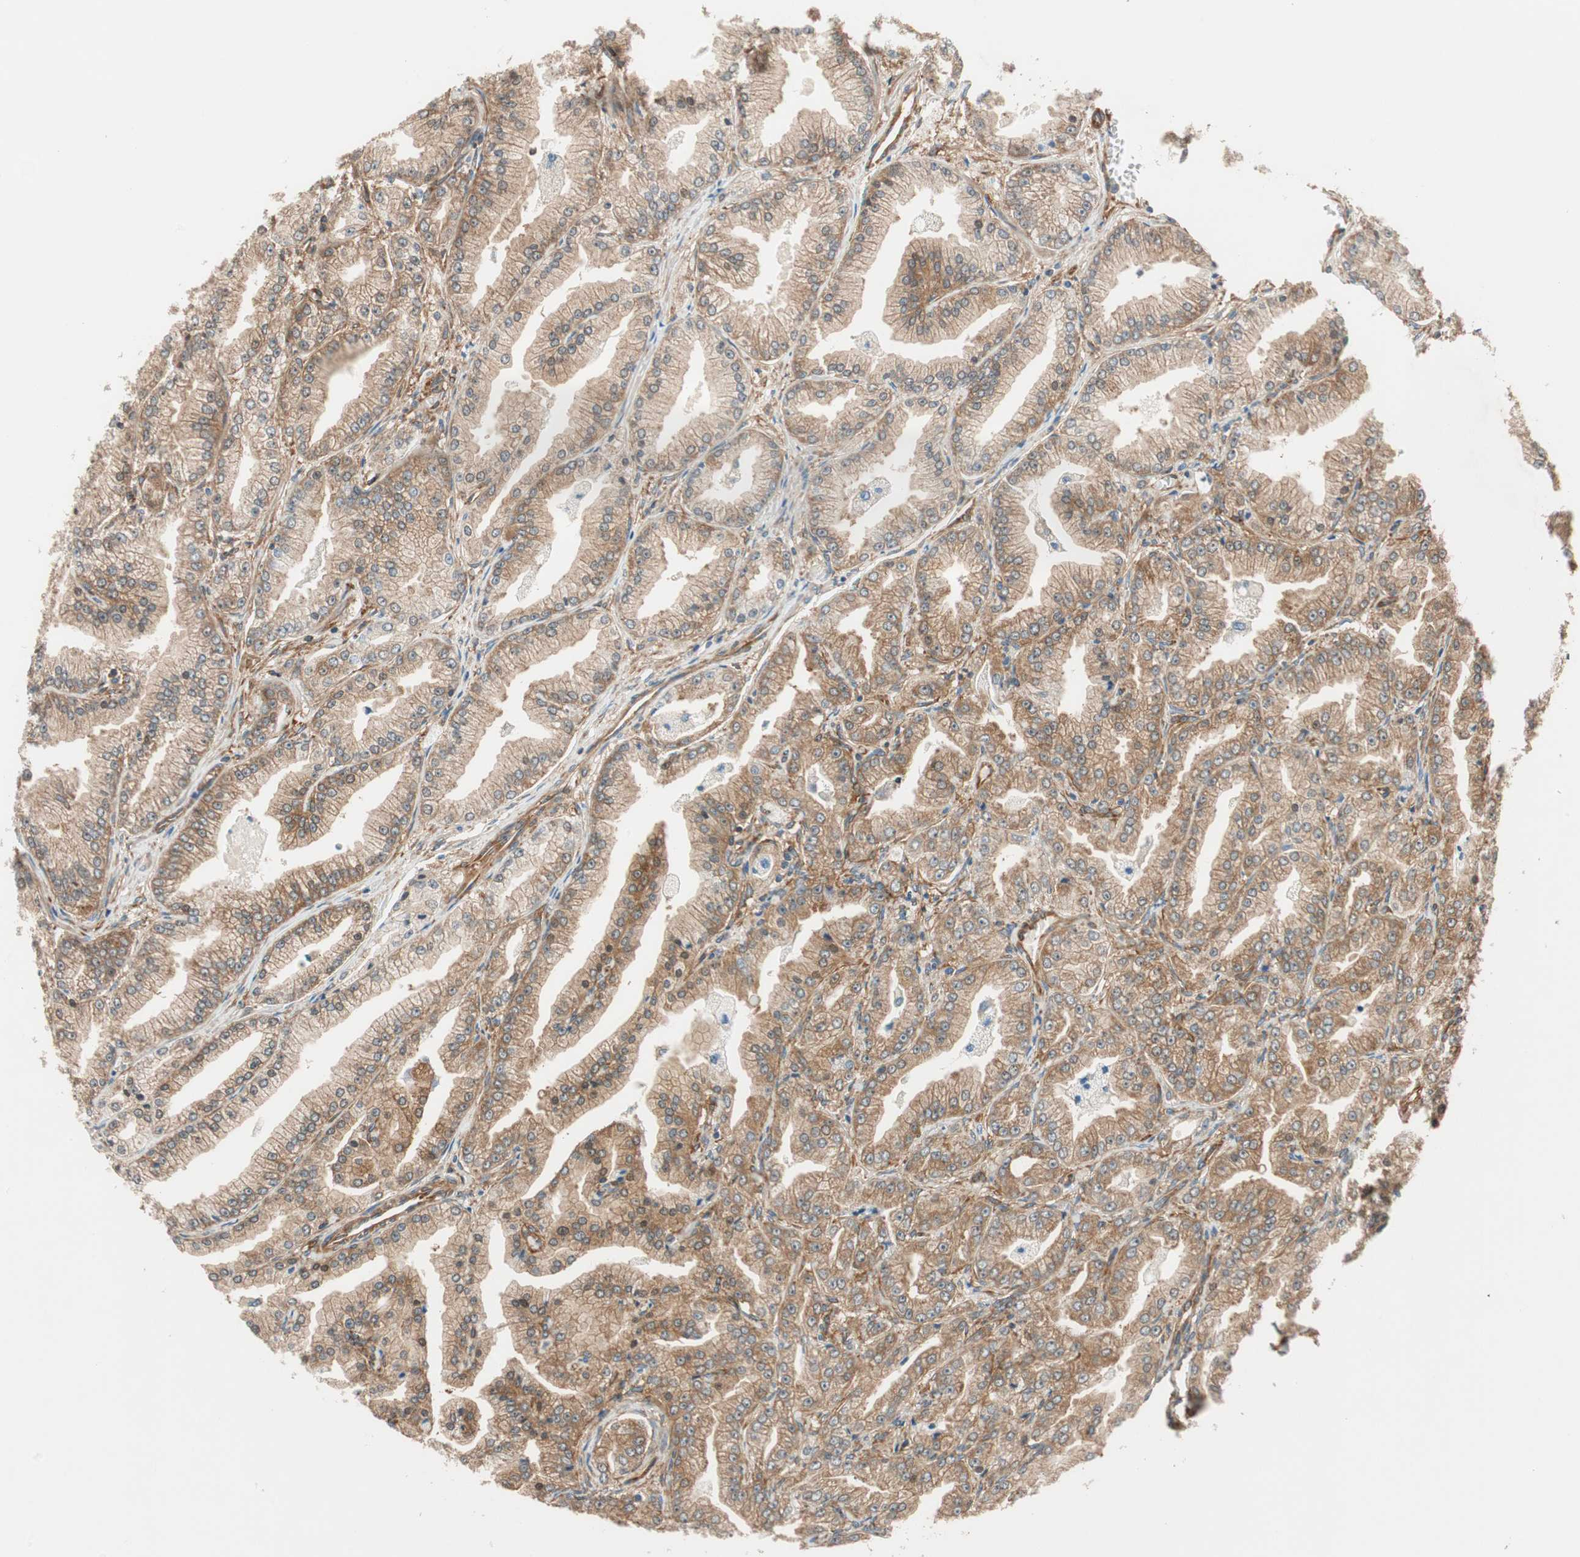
{"staining": {"intensity": "moderate", "quantity": ">75%", "location": "cytoplasmic/membranous"}, "tissue": "prostate cancer", "cell_type": "Tumor cells", "image_type": "cancer", "snomed": [{"axis": "morphology", "description": "Adenocarcinoma, High grade"}, {"axis": "topography", "description": "Prostate"}], "caption": "A photomicrograph showing moderate cytoplasmic/membranous expression in approximately >75% of tumor cells in prostate adenocarcinoma (high-grade), as visualized by brown immunohistochemical staining.", "gene": "WASL", "patient": {"sex": "male", "age": 61}}